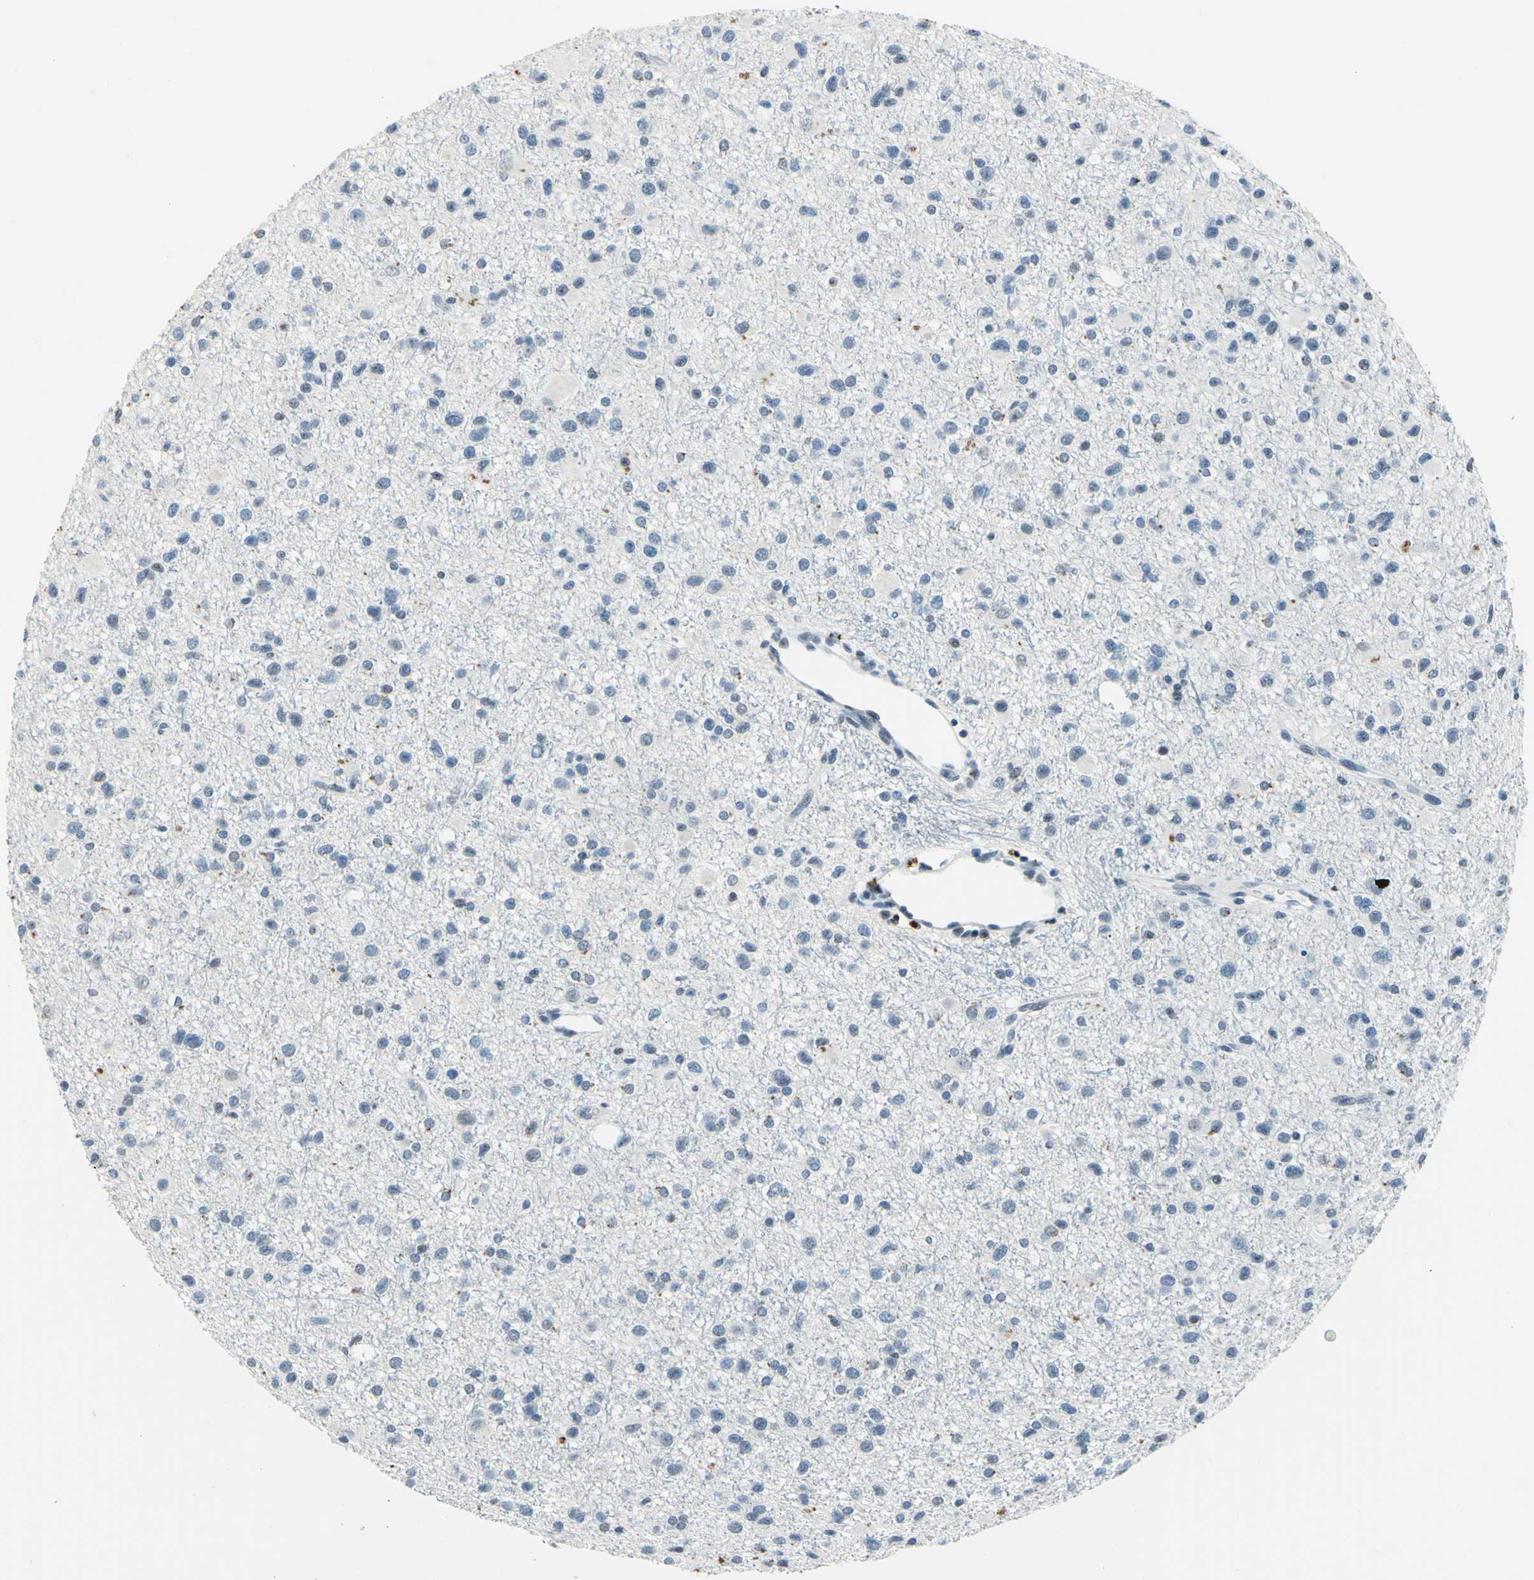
{"staining": {"intensity": "negative", "quantity": "none", "location": "none"}, "tissue": "glioma", "cell_type": "Tumor cells", "image_type": "cancer", "snomed": [{"axis": "morphology", "description": "Glioma, malignant, Low grade"}, {"axis": "topography", "description": "Brain"}], "caption": "Tumor cells show no significant protein staining in glioma.", "gene": "RAD17", "patient": {"sex": "male", "age": 42}}